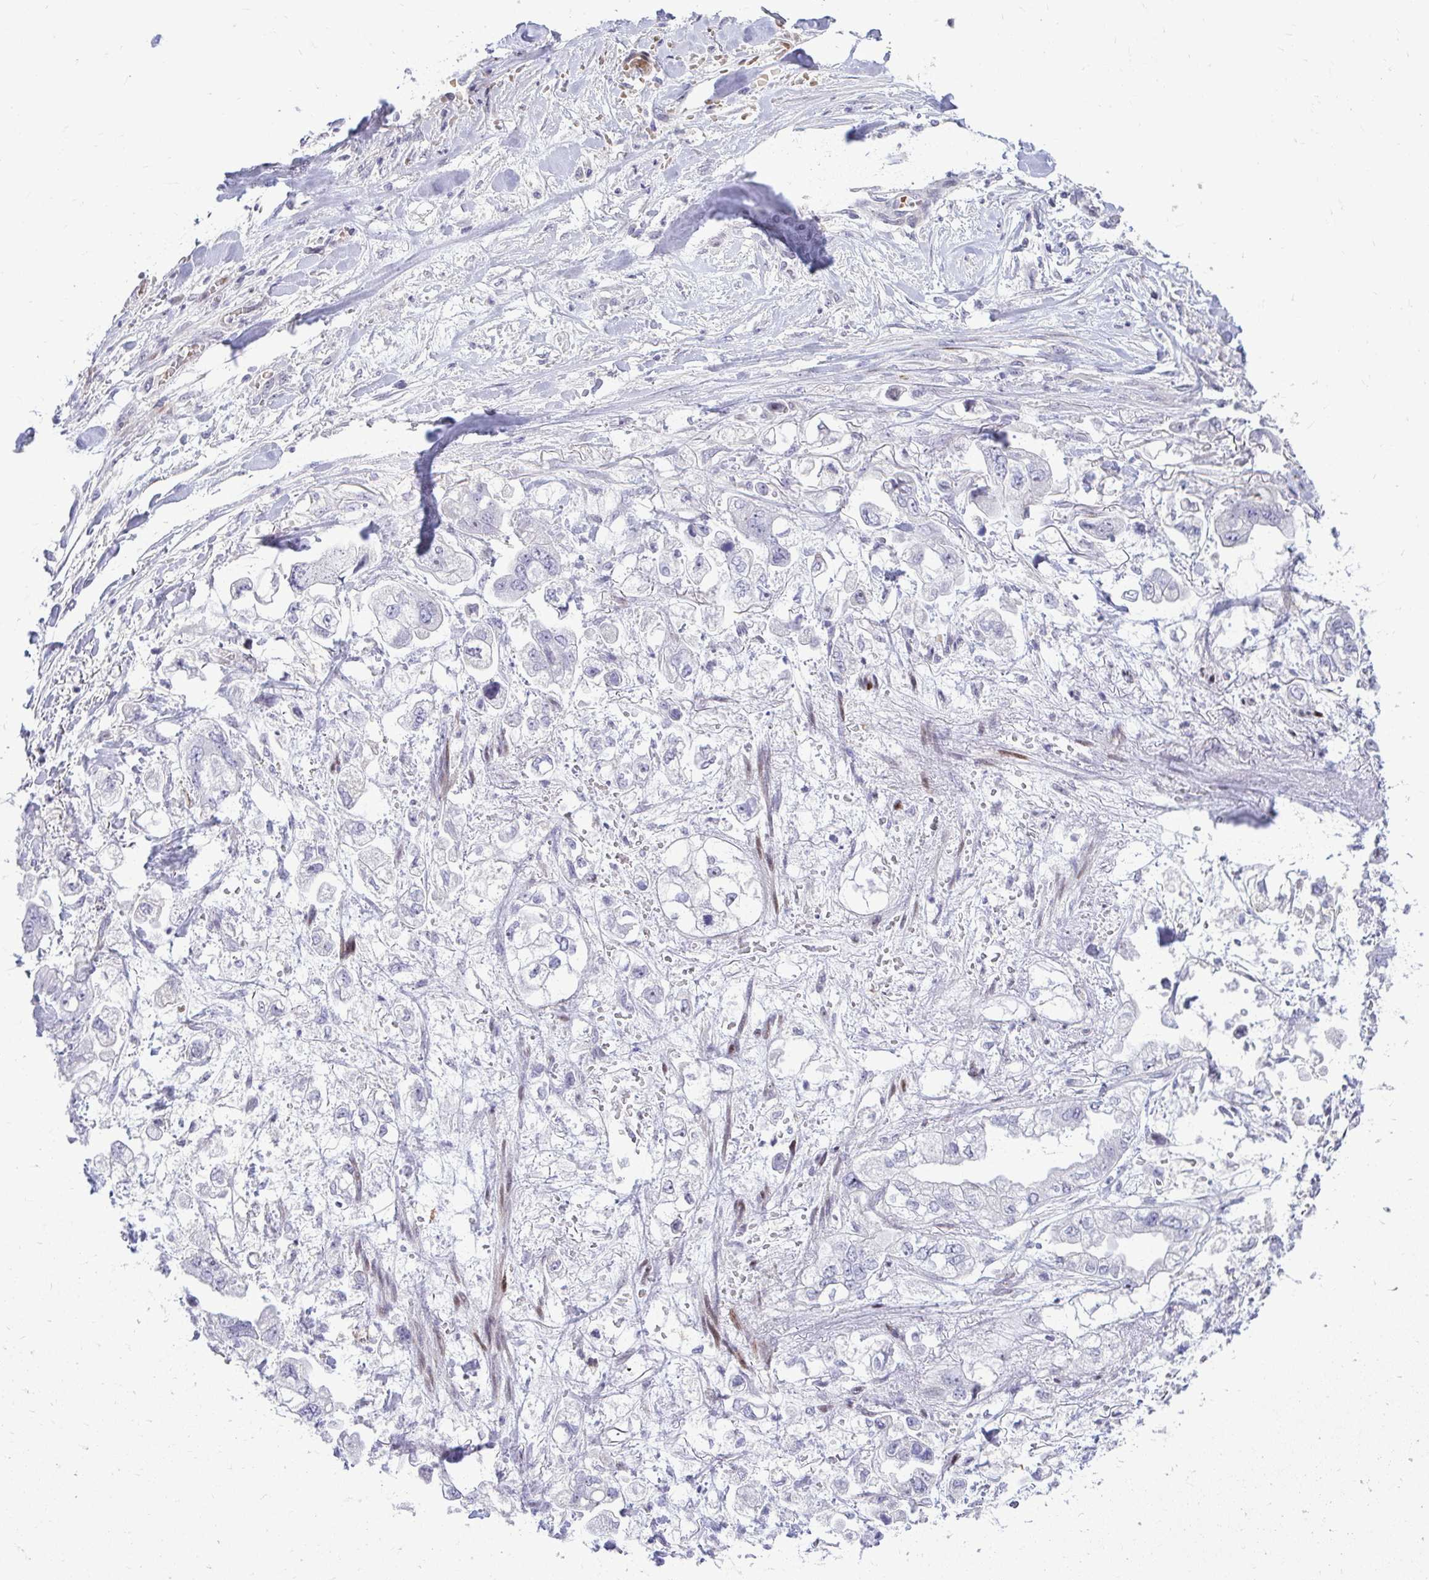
{"staining": {"intensity": "negative", "quantity": "none", "location": "none"}, "tissue": "stomach cancer", "cell_type": "Tumor cells", "image_type": "cancer", "snomed": [{"axis": "morphology", "description": "Adenocarcinoma, NOS"}, {"axis": "topography", "description": "Stomach"}], "caption": "A histopathology image of stomach cancer stained for a protein shows no brown staining in tumor cells.", "gene": "DLX4", "patient": {"sex": "male", "age": 62}}